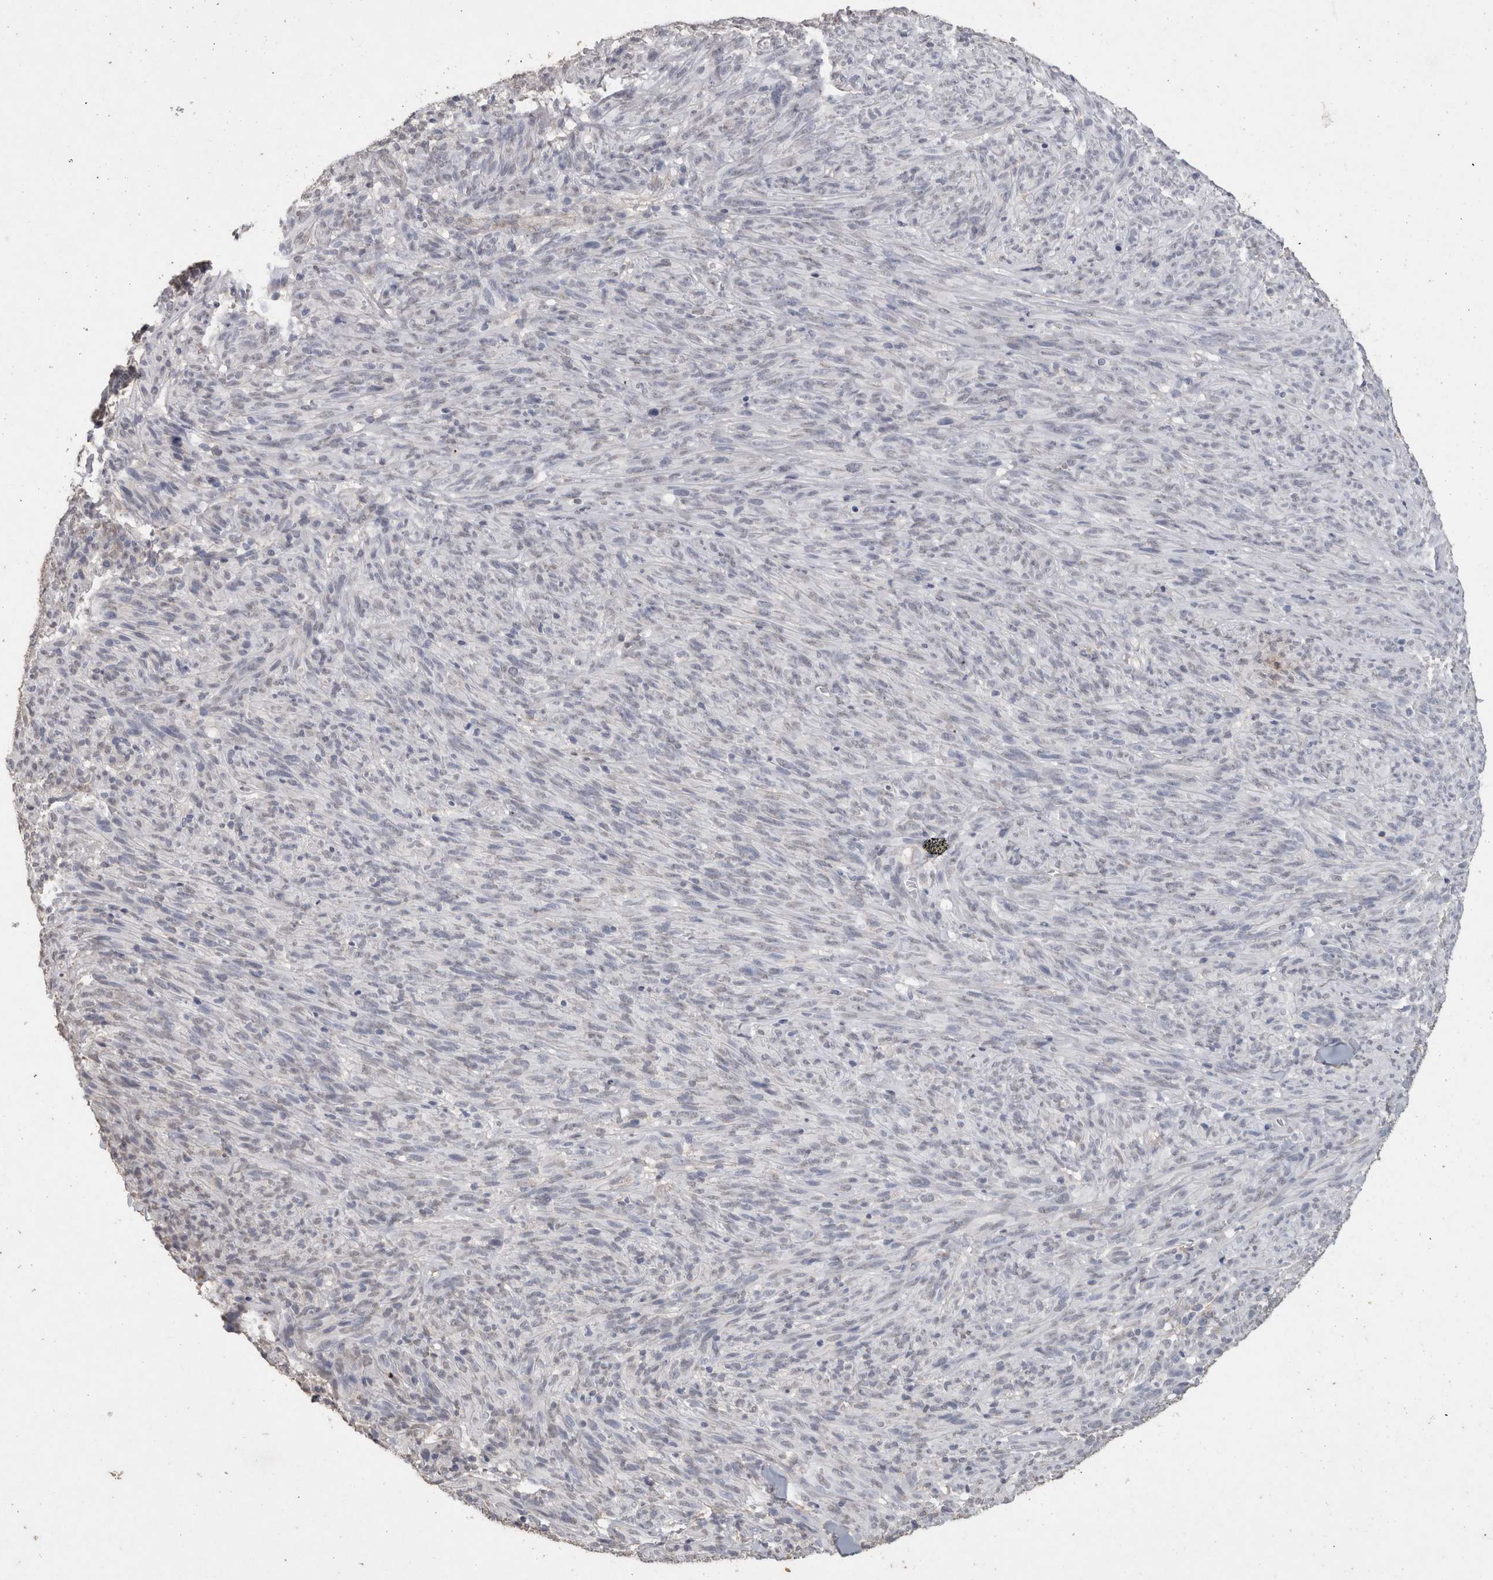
{"staining": {"intensity": "negative", "quantity": "none", "location": "none"}, "tissue": "melanoma", "cell_type": "Tumor cells", "image_type": "cancer", "snomed": [{"axis": "morphology", "description": "Malignant melanoma, NOS"}, {"axis": "topography", "description": "Skin of head"}], "caption": "Malignant melanoma stained for a protein using IHC exhibits no positivity tumor cells.", "gene": "RECK", "patient": {"sex": "male", "age": 96}}